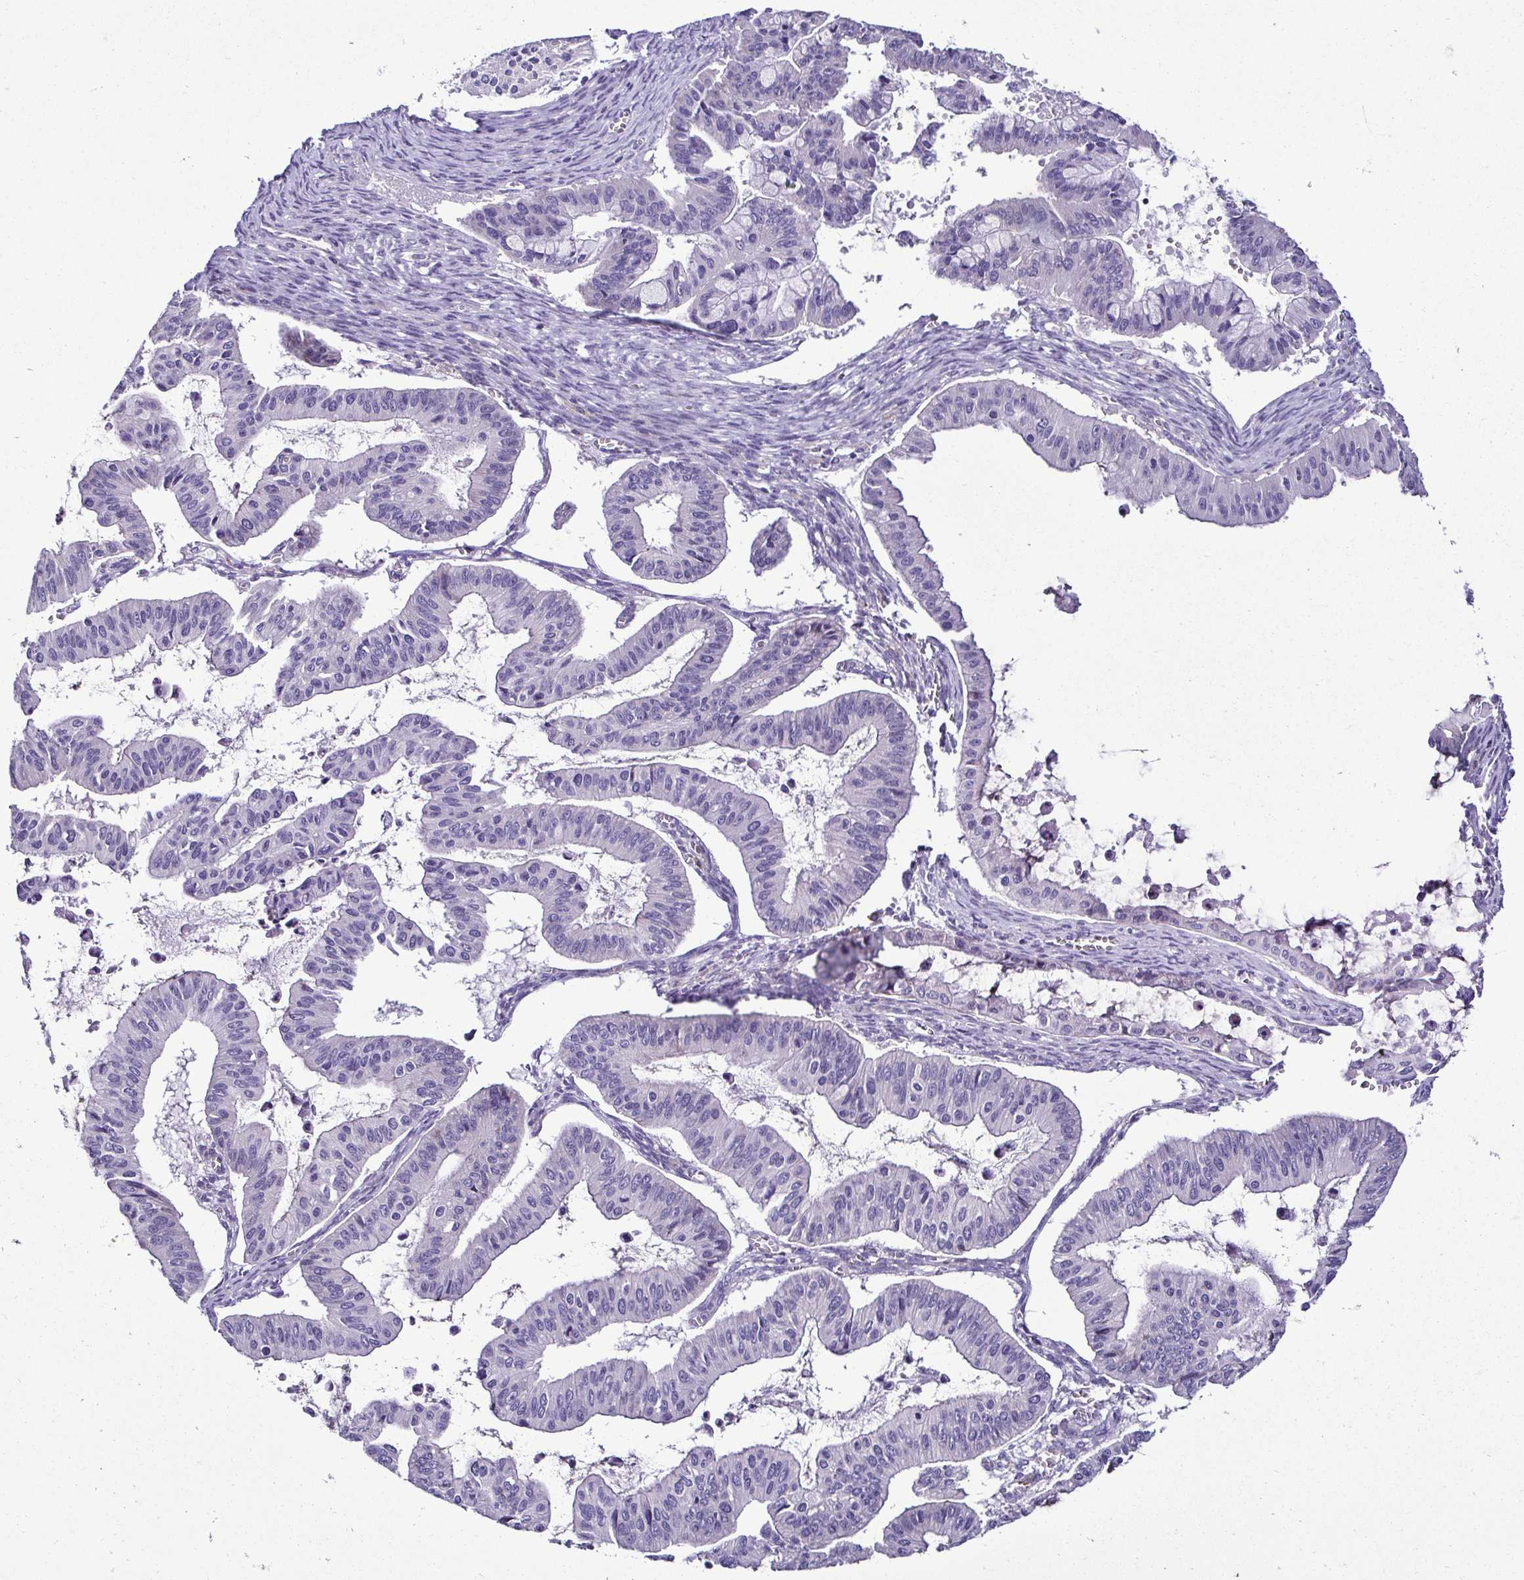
{"staining": {"intensity": "negative", "quantity": "none", "location": "none"}, "tissue": "ovarian cancer", "cell_type": "Tumor cells", "image_type": "cancer", "snomed": [{"axis": "morphology", "description": "Cystadenocarcinoma, mucinous, NOS"}, {"axis": "topography", "description": "Ovary"}], "caption": "This is a photomicrograph of immunohistochemistry (IHC) staining of ovarian mucinous cystadenocarcinoma, which shows no staining in tumor cells.", "gene": "SRL", "patient": {"sex": "female", "age": 72}}